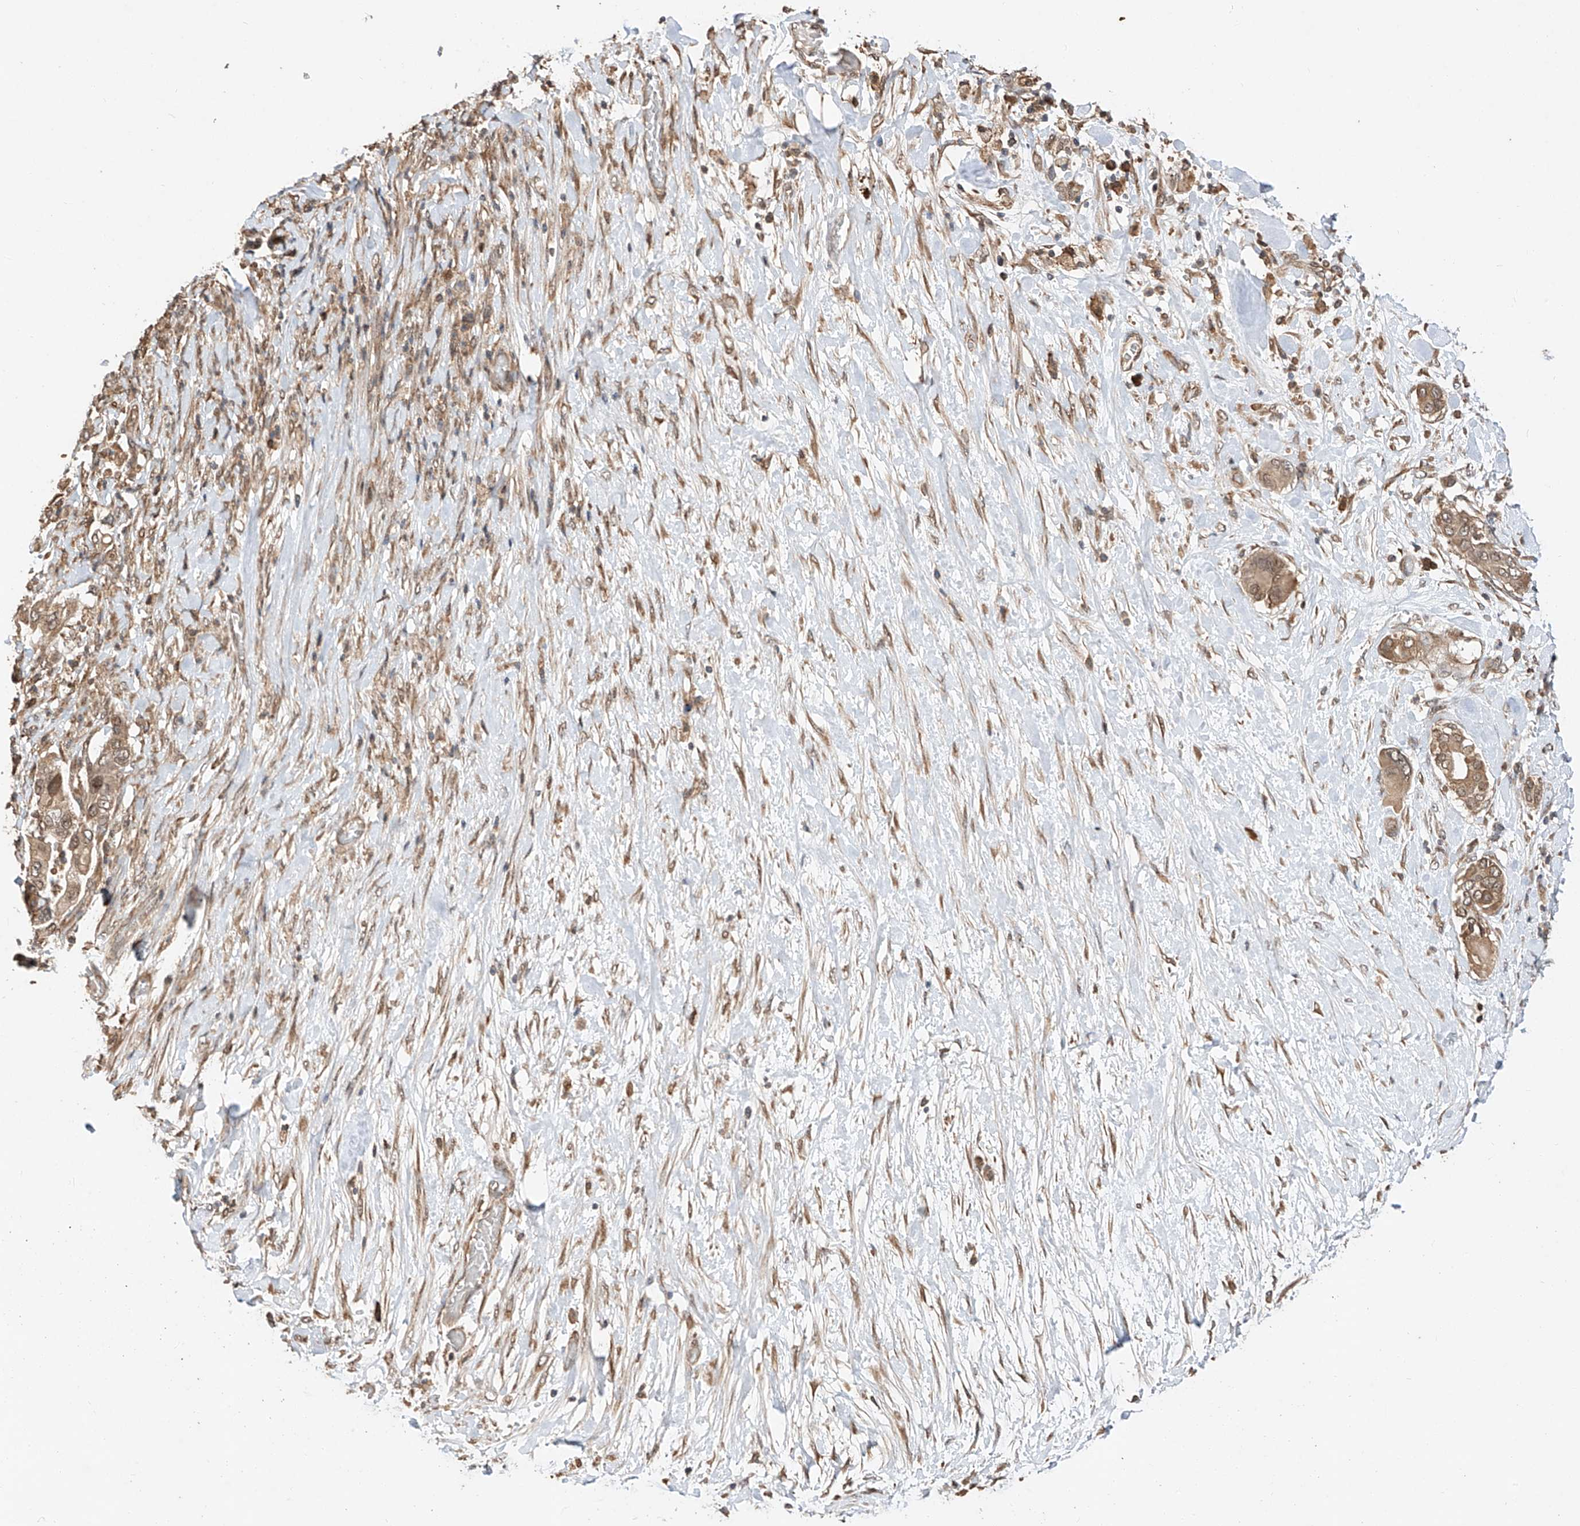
{"staining": {"intensity": "moderate", "quantity": ">75%", "location": "cytoplasmic/membranous,nuclear"}, "tissue": "pancreatic cancer", "cell_type": "Tumor cells", "image_type": "cancer", "snomed": [{"axis": "morphology", "description": "Adenocarcinoma, NOS"}, {"axis": "topography", "description": "Pancreas"}], "caption": "Immunohistochemistry (DAB (3,3'-diaminobenzidine)) staining of pancreatic cancer displays moderate cytoplasmic/membranous and nuclear protein expression in approximately >75% of tumor cells. The staining is performed using DAB brown chromogen to label protein expression. The nuclei are counter-stained blue using hematoxylin.", "gene": "RILPL2", "patient": {"sex": "male", "age": 68}}